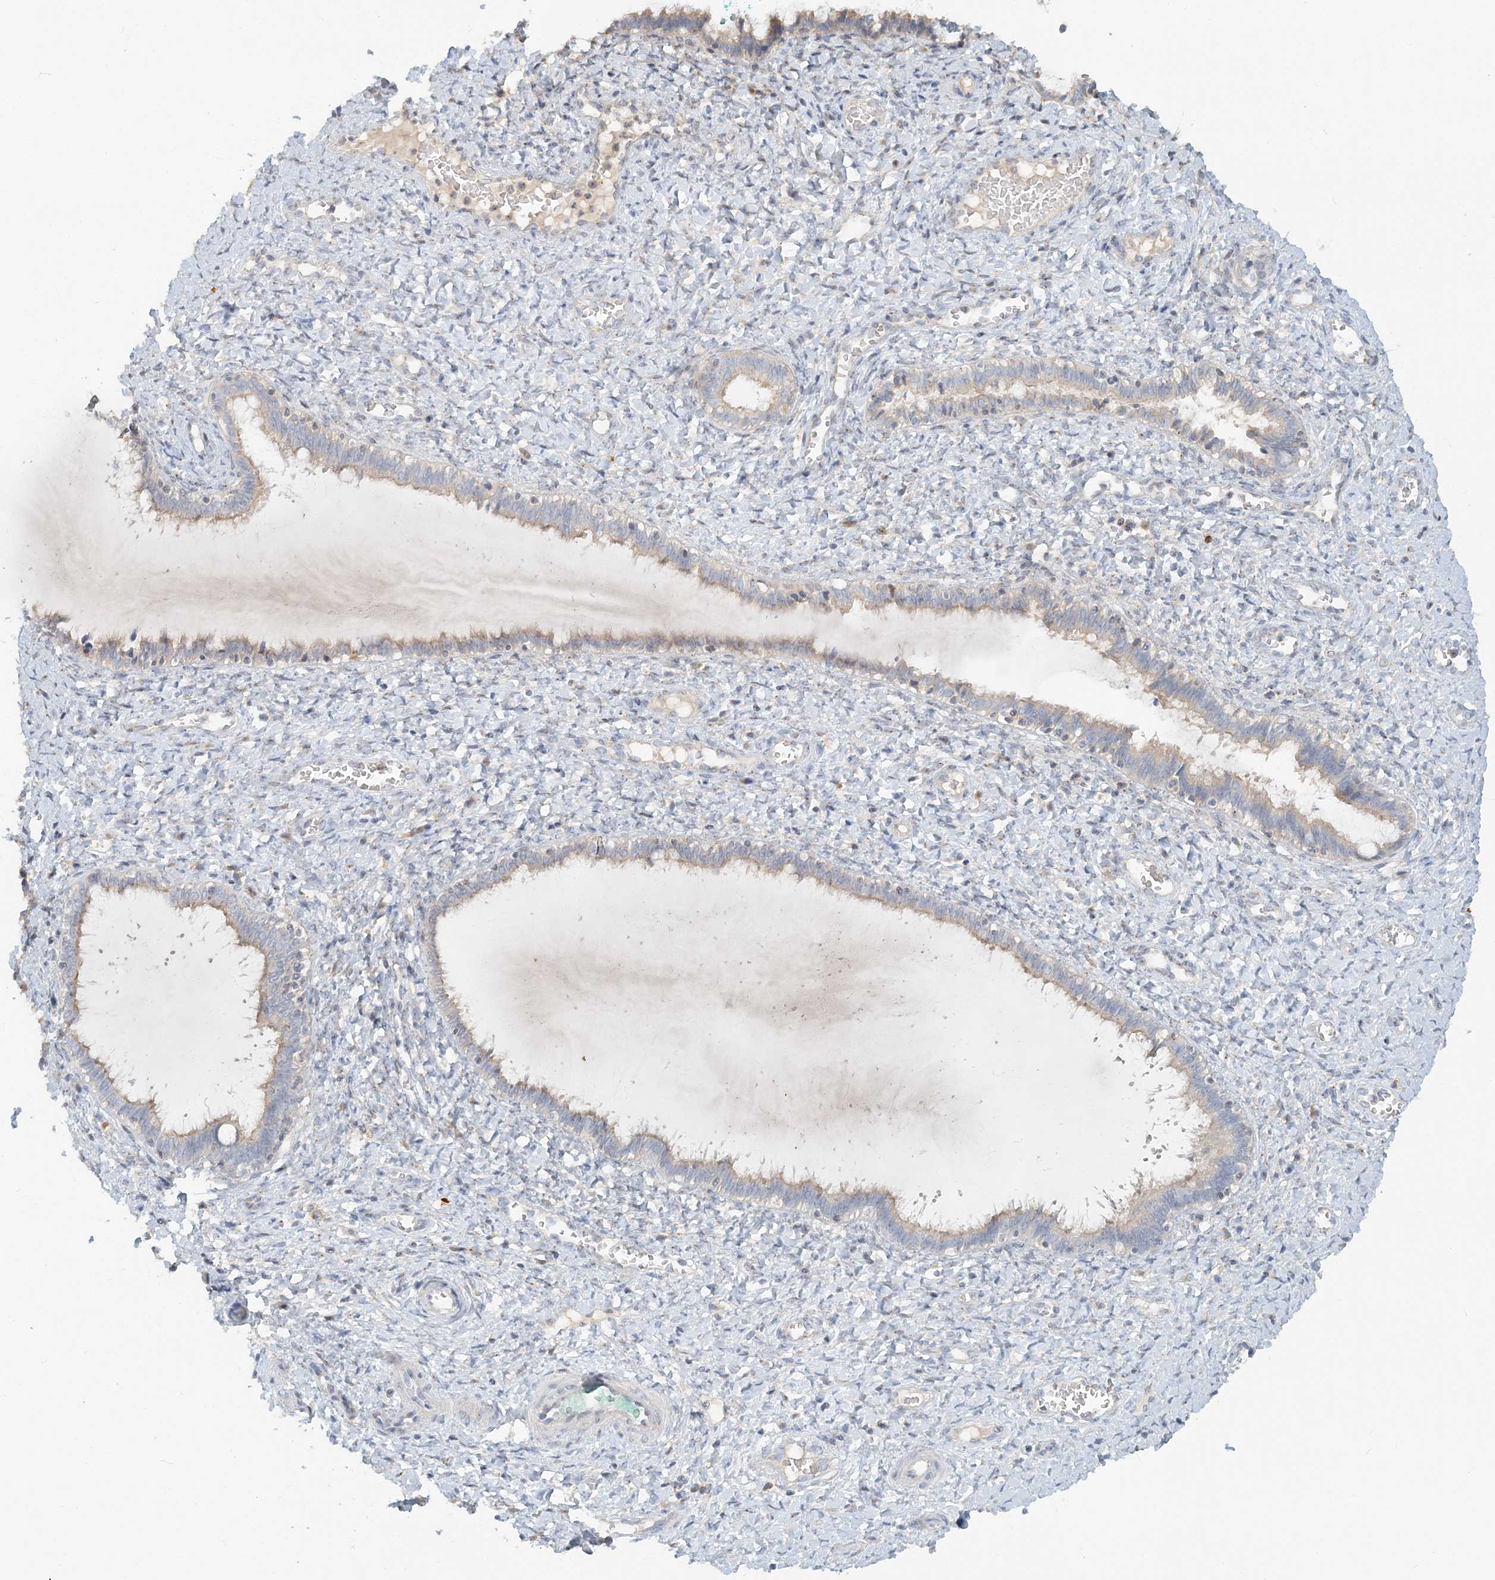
{"staining": {"intensity": "weak", "quantity": "<25%", "location": "cytoplasmic/membranous"}, "tissue": "cervix", "cell_type": "Glandular cells", "image_type": "normal", "snomed": [{"axis": "morphology", "description": "Normal tissue, NOS"}, {"axis": "morphology", "description": "Adenocarcinoma, NOS"}, {"axis": "topography", "description": "Cervix"}], "caption": "Histopathology image shows no significant protein positivity in glandular cells of benign cervix.", "gene": "NAA11", "patient": {"sex": "female", "age": 29}}